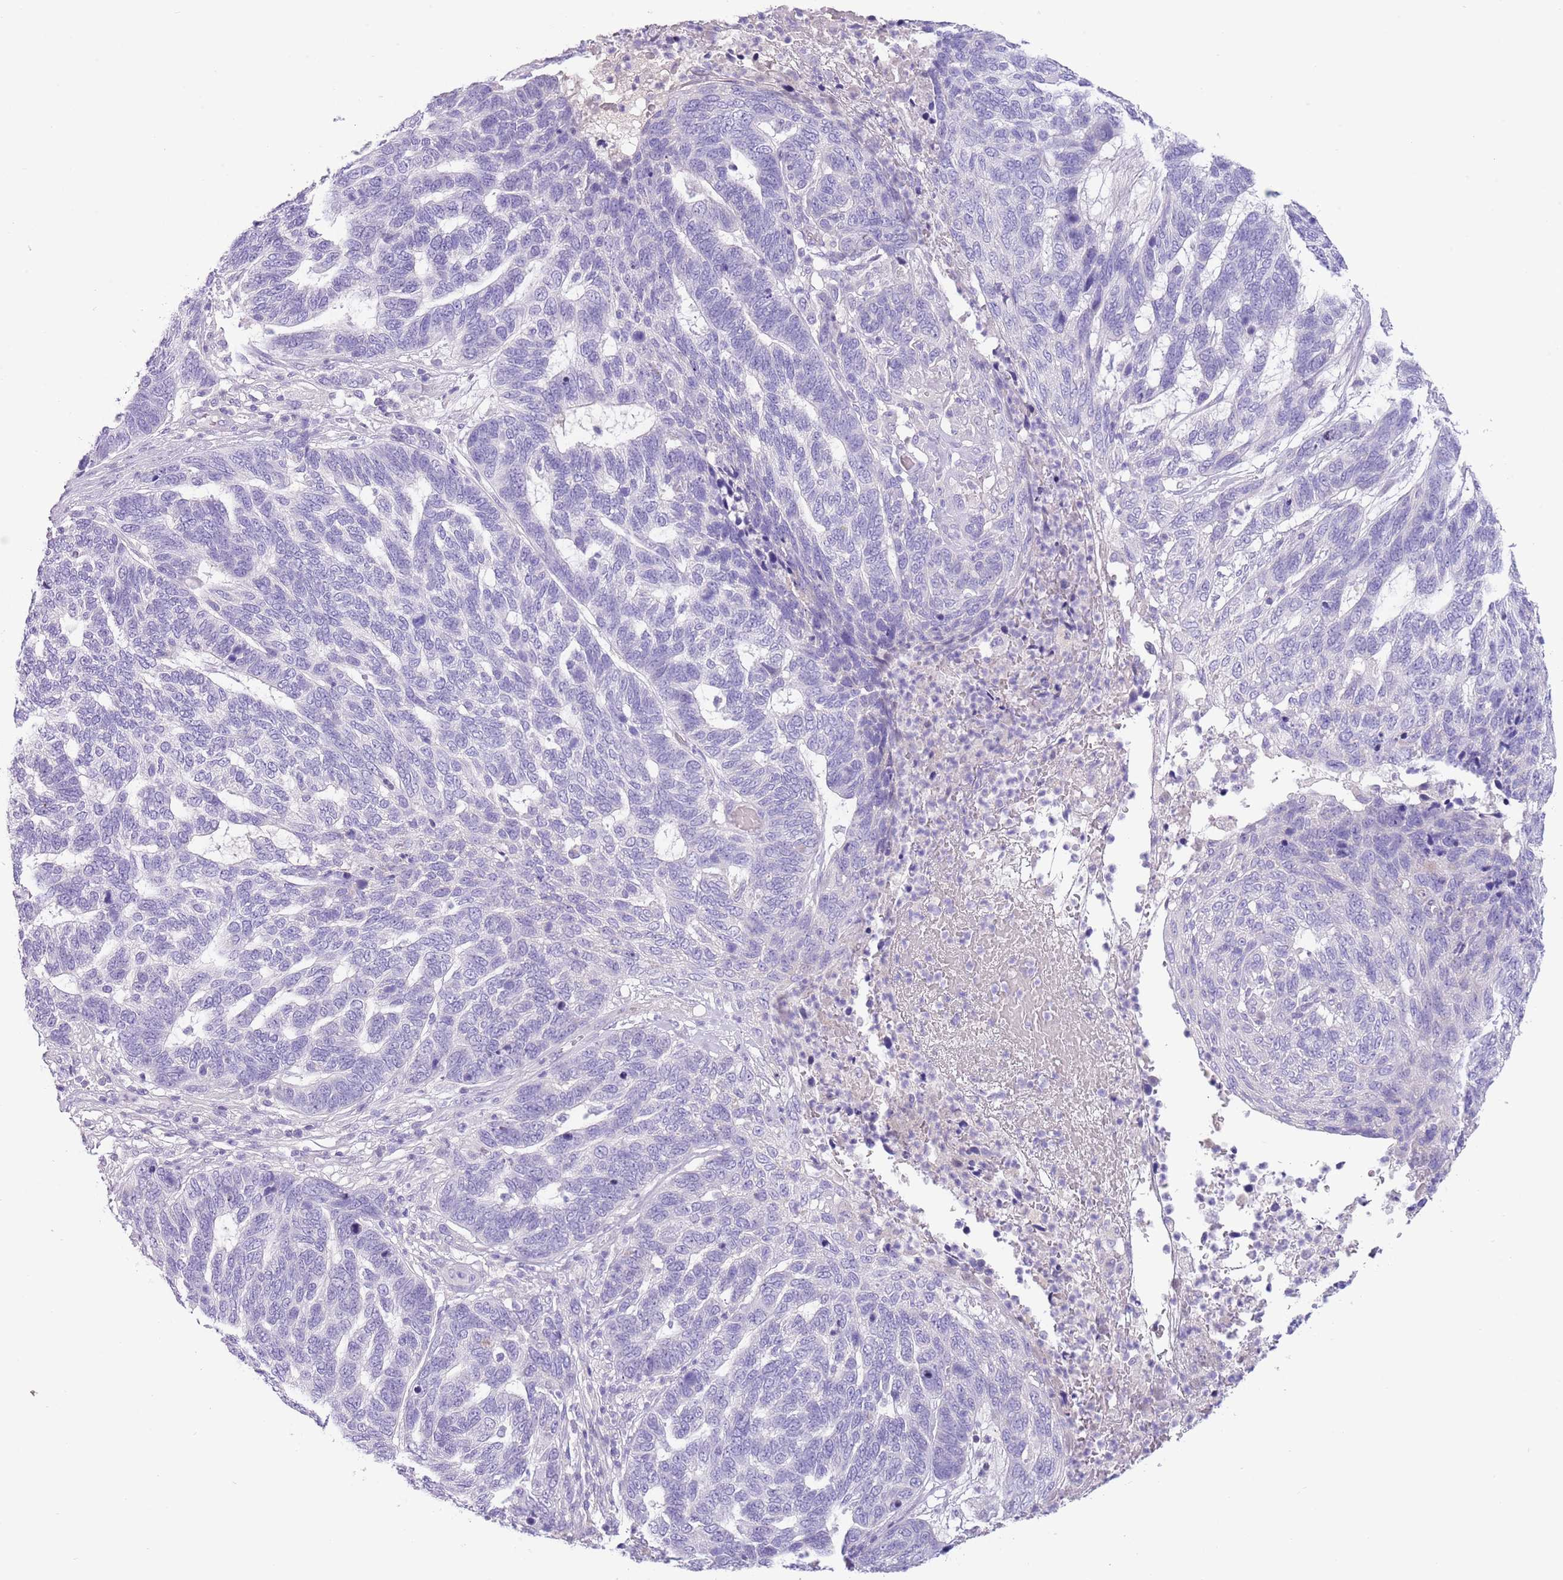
{"staining": {"intensity": "negative", "quantity": "none", "location": "none"}, "tissue": "skin cancer", "cell_type": "Tumor cells", "image_type": "cancer", "snomed": [{"axis": "morphology", "description": "Basal cell carcinoma"}, {"axis": "topography", "description": "Skin"}], "caption": "An immunohistochemistry (IHC) micrograph of basal cell carcinoma (skin) is shown. There is no staining in tumor cells of basal cell carcinoma (skin).", "gene": "TOX2", "patient": {"sex": "female", "age": 65}}